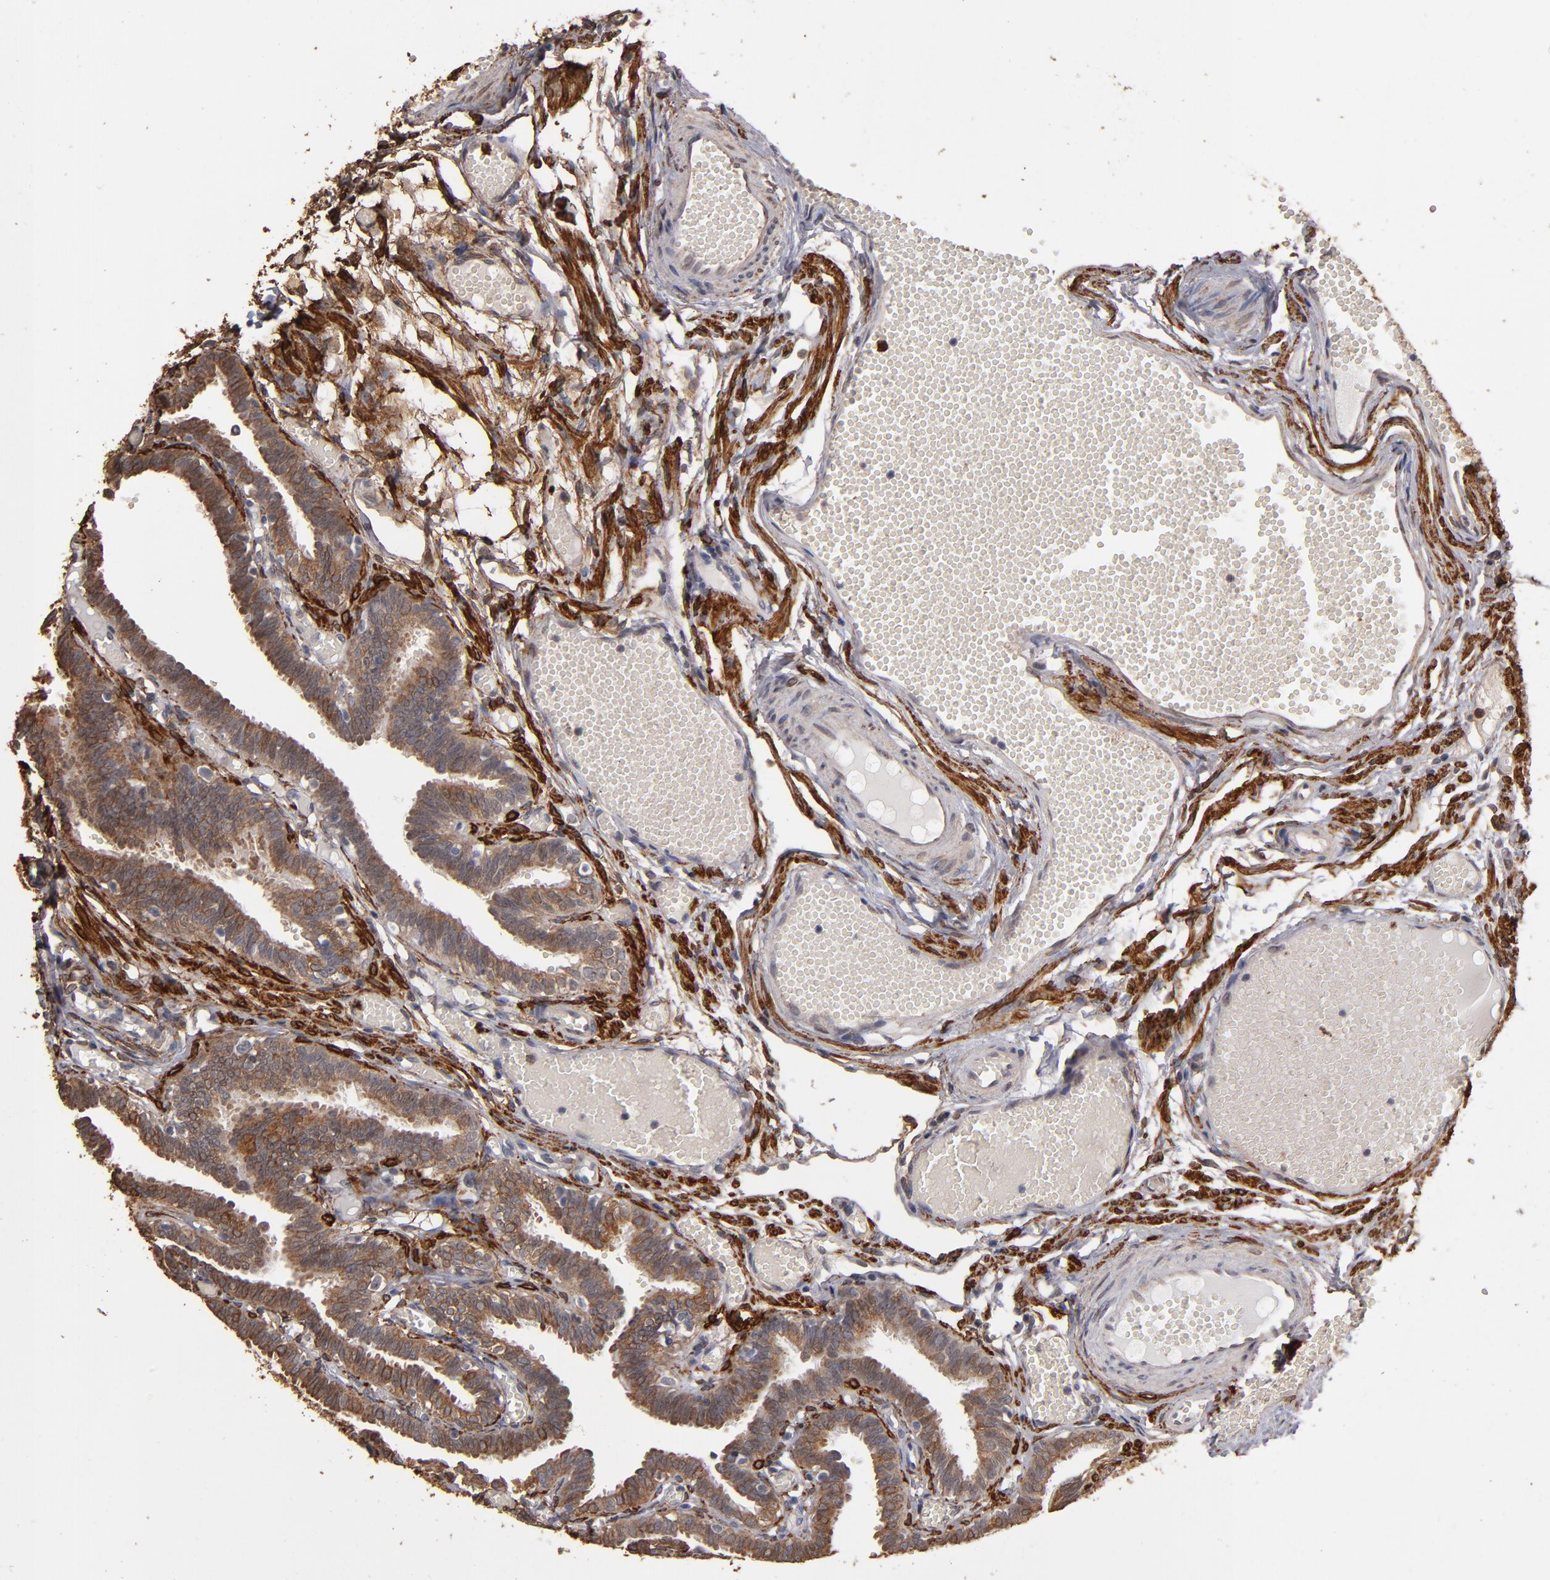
{"staining": {"intensity": "moderate", "quantity": ">75%", "location": "cytoplasmic/membranous"}, "tissue": "fallopian tube", "cell_type": "Glandular cells", "image_type": "normal", "snomed": [{"axis": "morphology", "description": "Normal tissue, NOS"}, {"axis": "topography", "description": "Fallopian tube"}], "caption": "Glandular cells exhibit medium levels of moderate cytoplasmic/membranous staining in about >75% of cells in normal fallopian tube. (Brightfield microscopy of DAB IHC at high magnification).", "gene": "PGRMC1", "patient": {"sex": "female", "age": 29}}